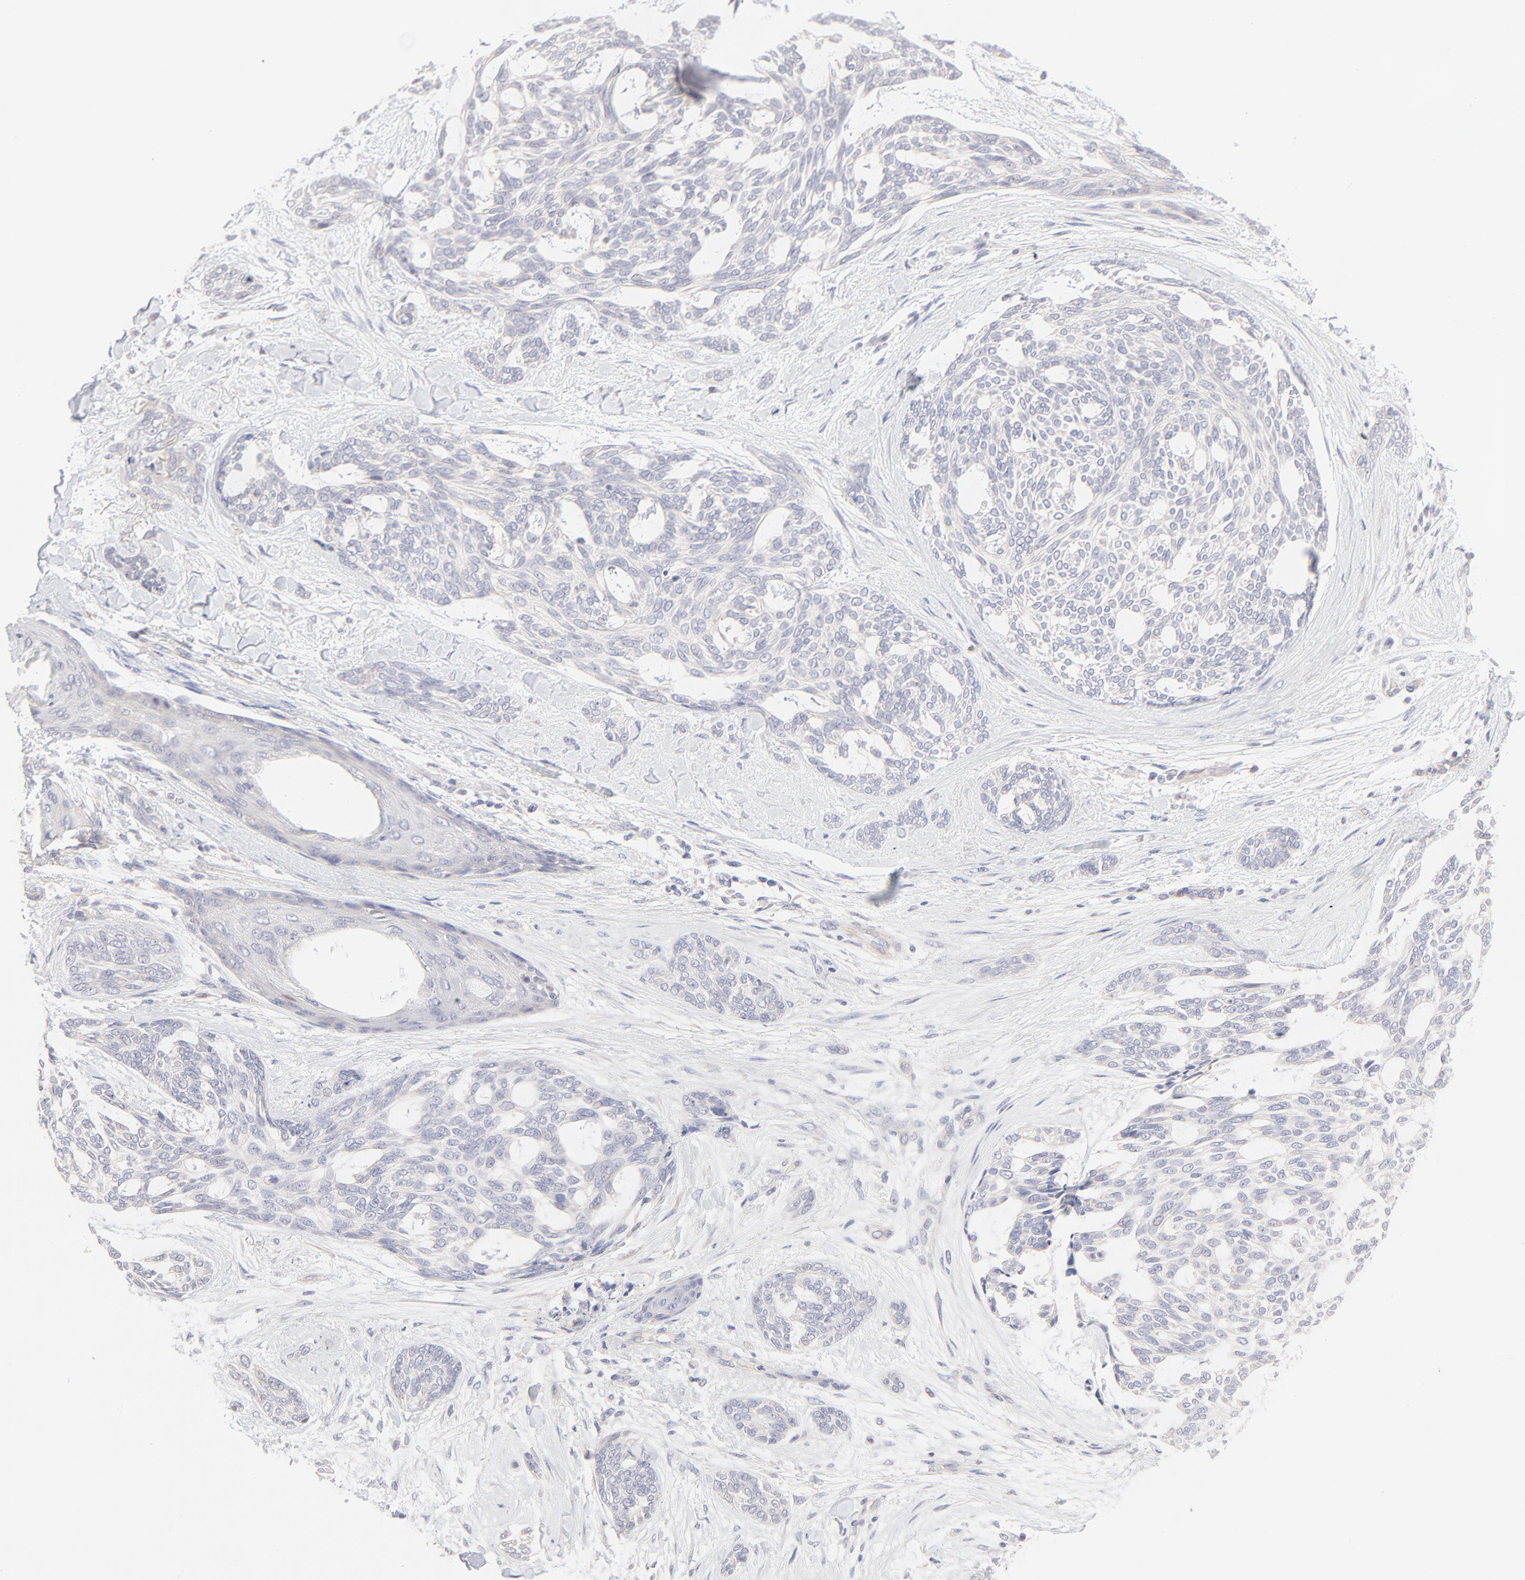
{"staining": {"intensity": "negative", "quantity": "none", "location": "none"}, "tissue": "skin cancer", "cell_type": "Tumor cells", "image_type": "cancer", "snomed": [{"axis": "morphology", "description": "Normal tissue, NOS"}, {"axis": "morphology", "description": "Basal cell carcinoma"}, {"axis": "topography", "description": "Skin"}], "caption": "Immunohistochemical staining of basal cell carcinoma (skin) displays no significant staining in tumor cells.", "gene": "ELF3", "patient": {"sex": "female", "age": 71}}